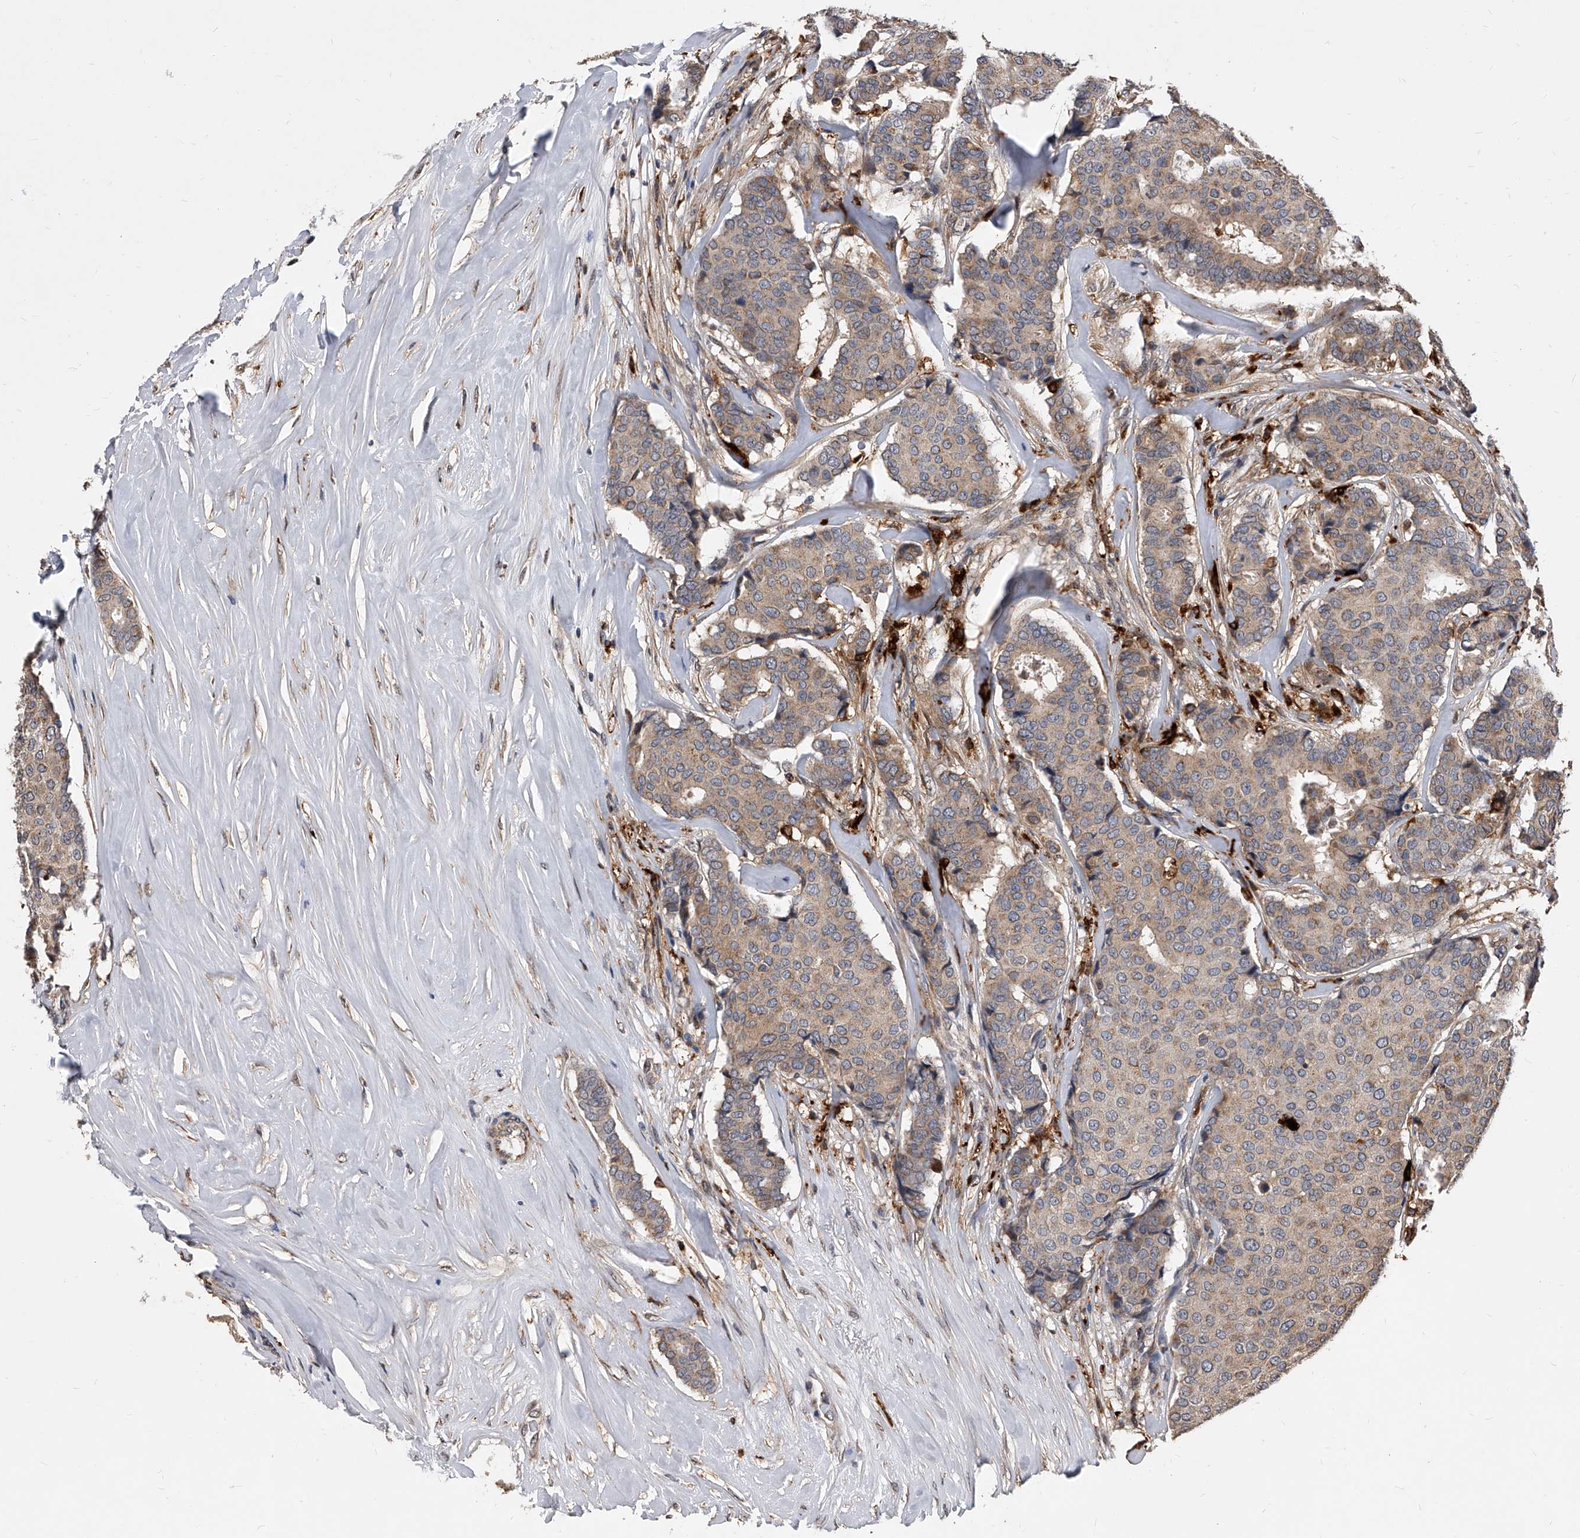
{"staining": {"intensity": "weak", "quantity": ">75%", "location": "cytoplasmic/membranous"}, "tissue": "breast cancer", "cell_type": "Tumor cells", "image_type": "cancer", "snomed": [{"axis": "morphology", "description": "Duct carcinoma"}, {"axis": "topography", "description": "Breast"}], "caption": "Brown immunohistochemical staining in human invasive ductal carcinoma (breast) demonstrates weak cytoplasmic/membranous expression in approximately >75% of tumor cells. (DAB (3,3'-diaminobenzidine) IHC, brown staining for protein, blue staining for nuclei).", "gene": "SOBP", "patient": {"sex": "female", "age": 75}}